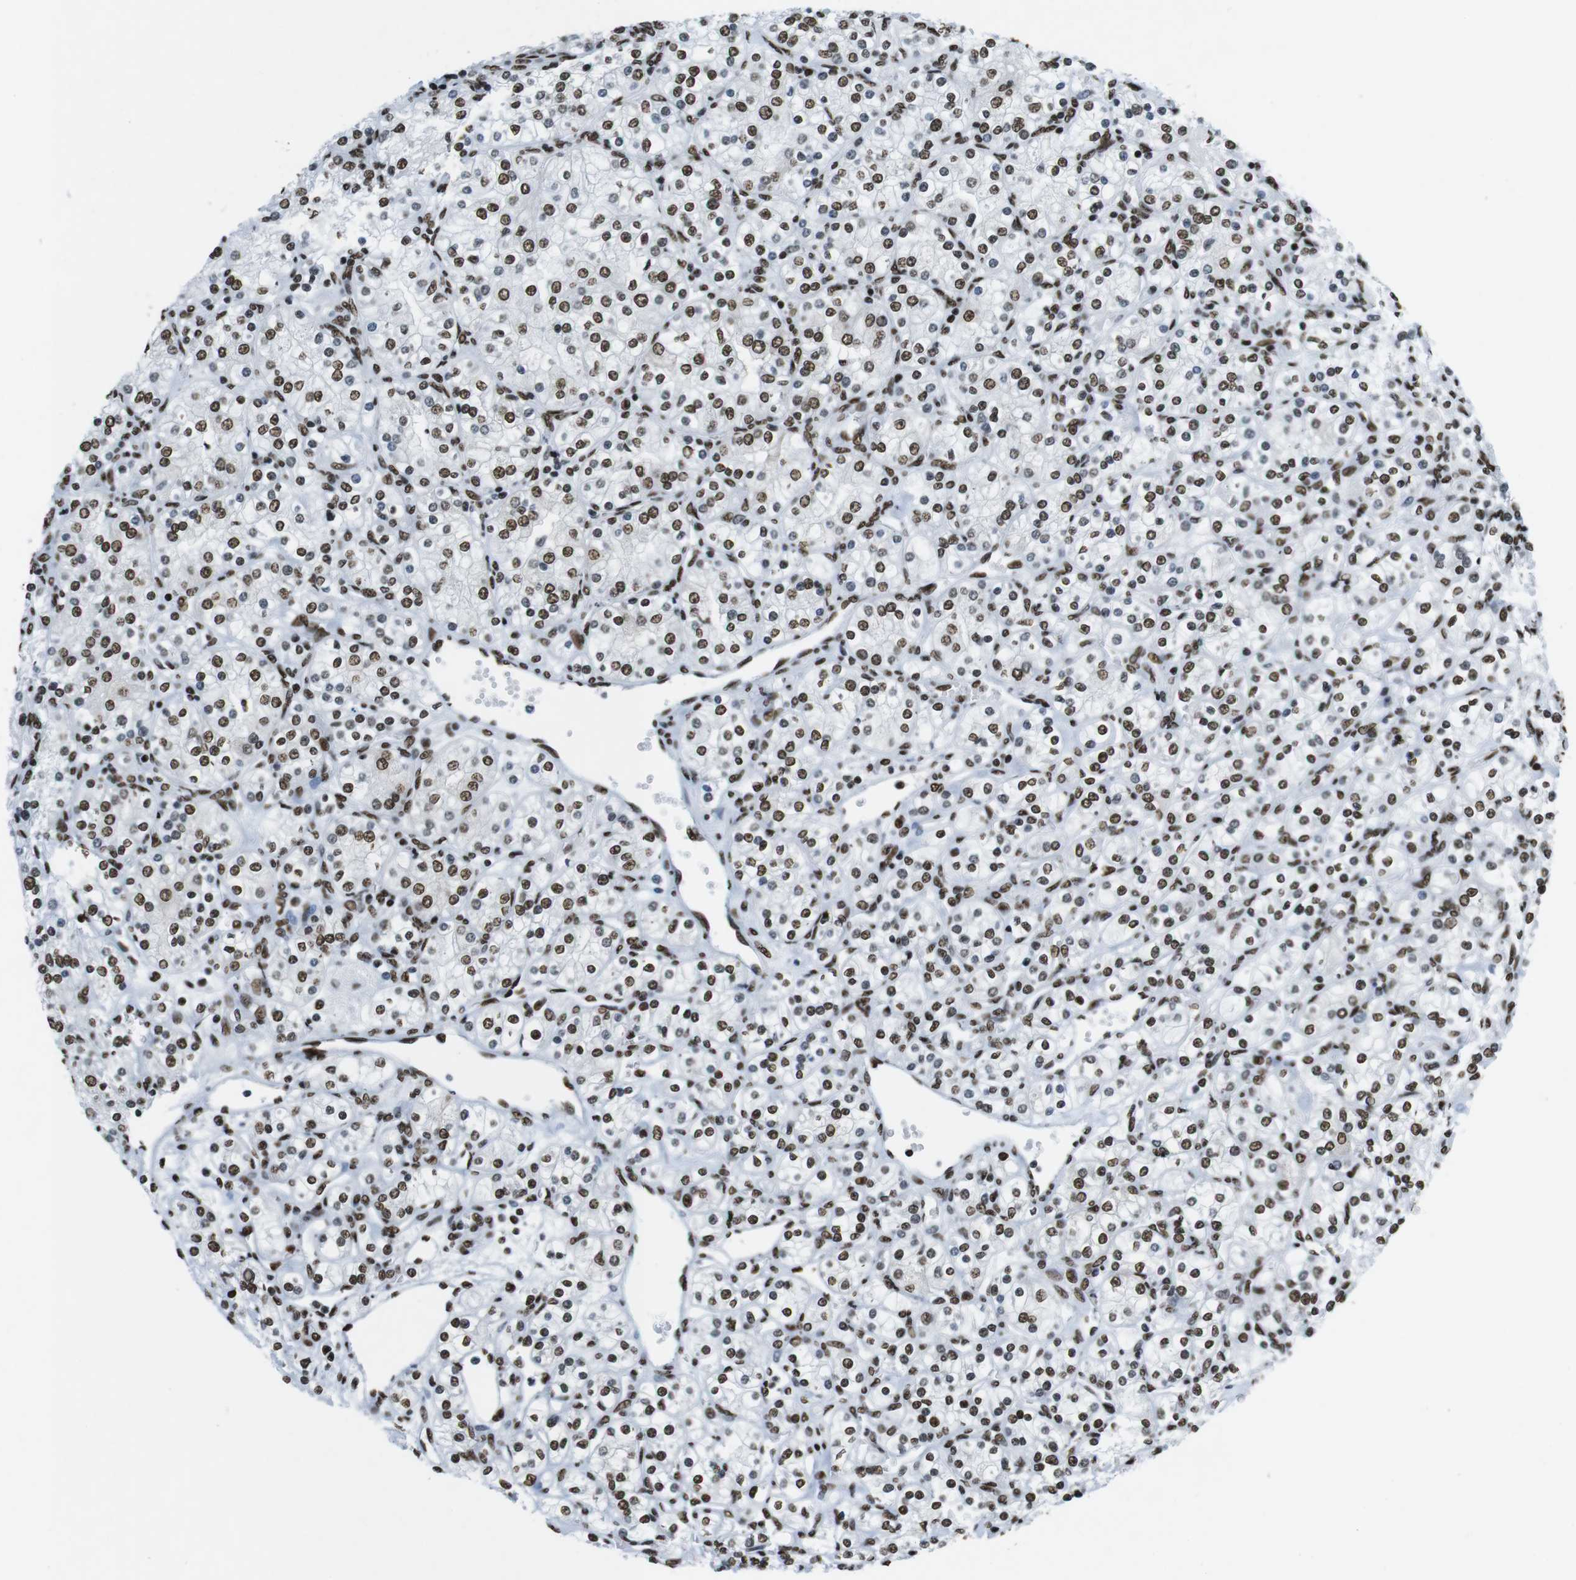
{"staining": {"intensity": "strong", "quantity": ">75%", "location": "nuclear"}, "tissue": "renal cancer", "cell_type": "Tumor cells", "image_type": "cancer", "snomed": [{"axis": "morphology", "description": "Adenocarcinoma, NOS"}, {"axis": "topography", "description": "Kidney"}], "caption": "A brown stain shows strong nuclear positivity of a protein in renal cancer tumor cells. (DAB IHC, brown staining for protein, blue staining for nuclei).", "gene": "CITED2", "patient": {"sex": "male", "age": 77}}